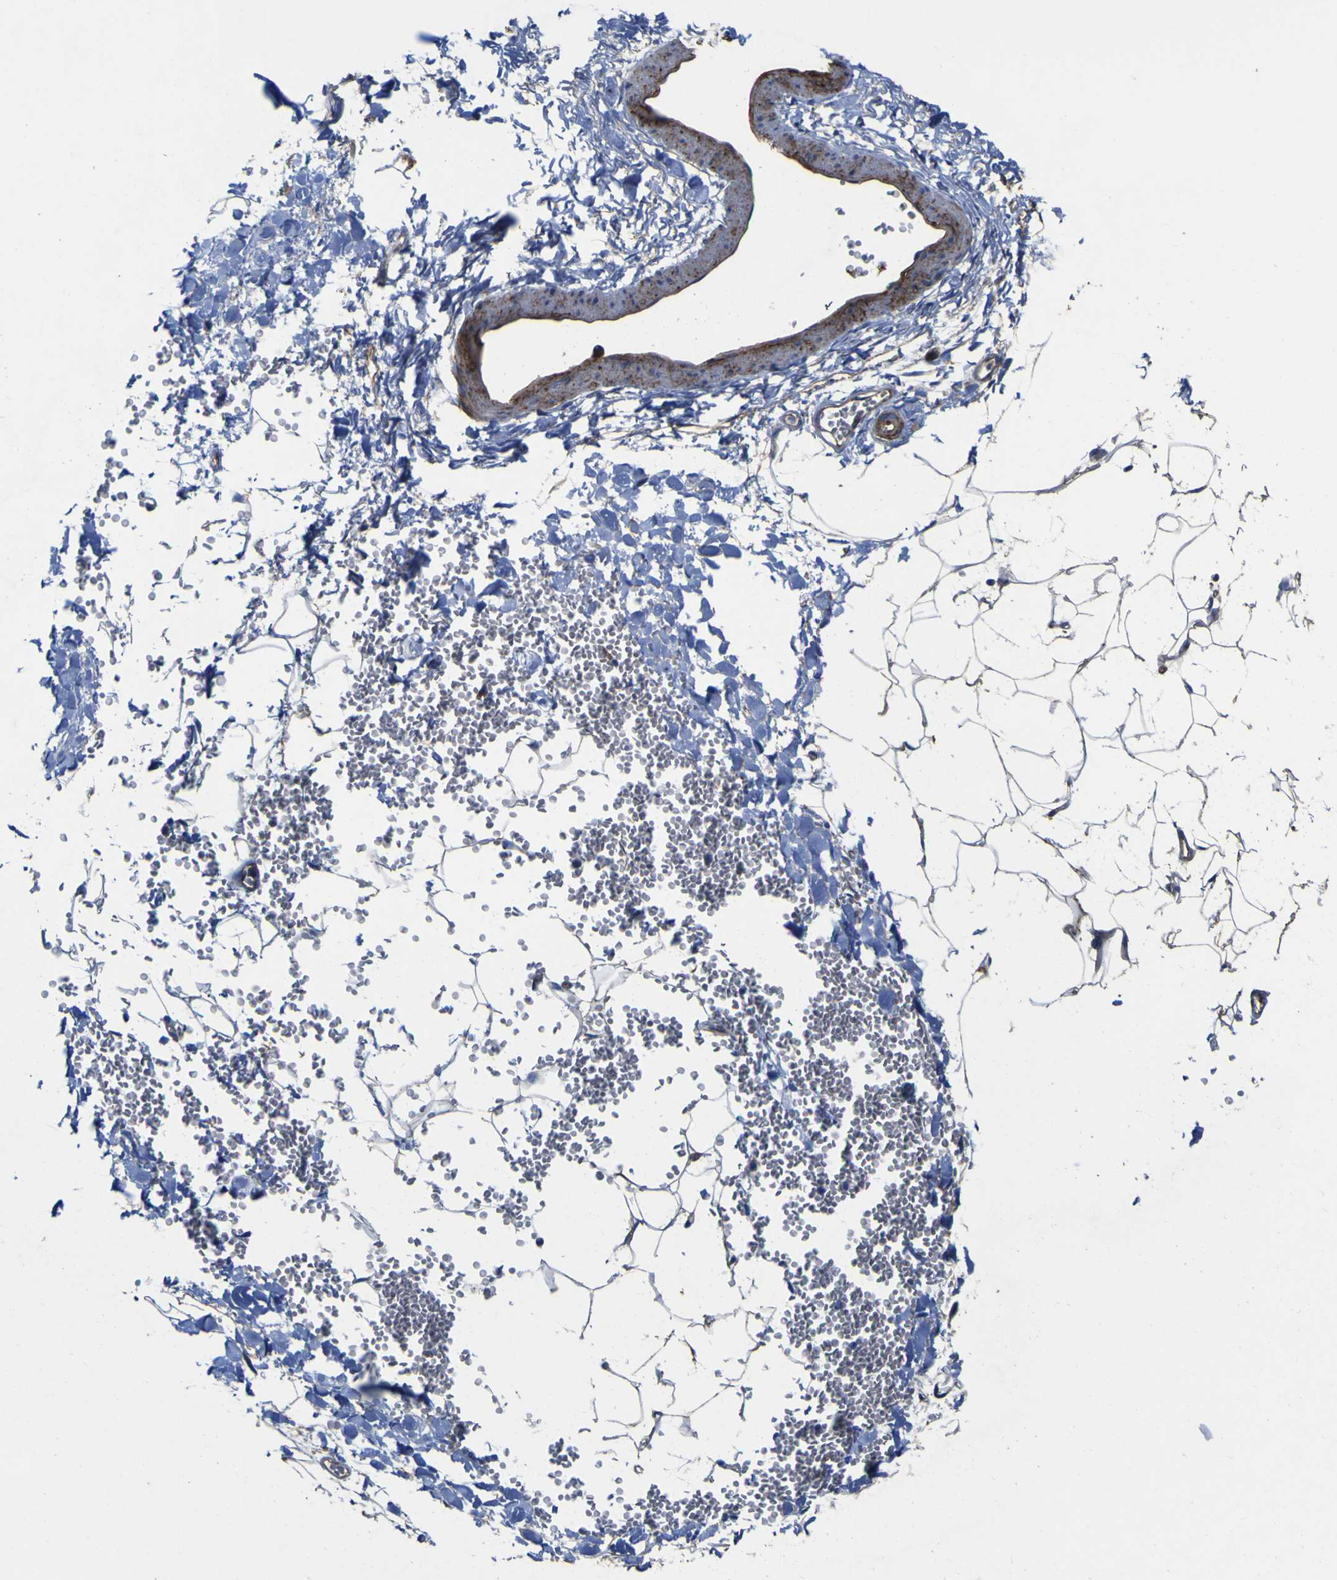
{"staining": {"intensity": "weak", "quantity": ">75%", "location": "cytoplasmic/membranous"}, "tissue": "adipose tissue", "cell_type": "Adipocytes", "image_type": "normal", "snomed": [{"axis": "morphology", "description": "Normal tissue, NOS"}, {"axis": "topography", "description": "Adipose tissue"}, {"axis": "topography", "description": "Peripheral nerve tissue"}], "caption": "Protein expression analysis of normal human adipose tissue reveals weak cytoplasmic/membranous positivity in about >75% of adipocytes. (IHC, brightfield microscopy, high magnification).", "gene": "CD151", "patient": {"sex": "male", "age": 52}}